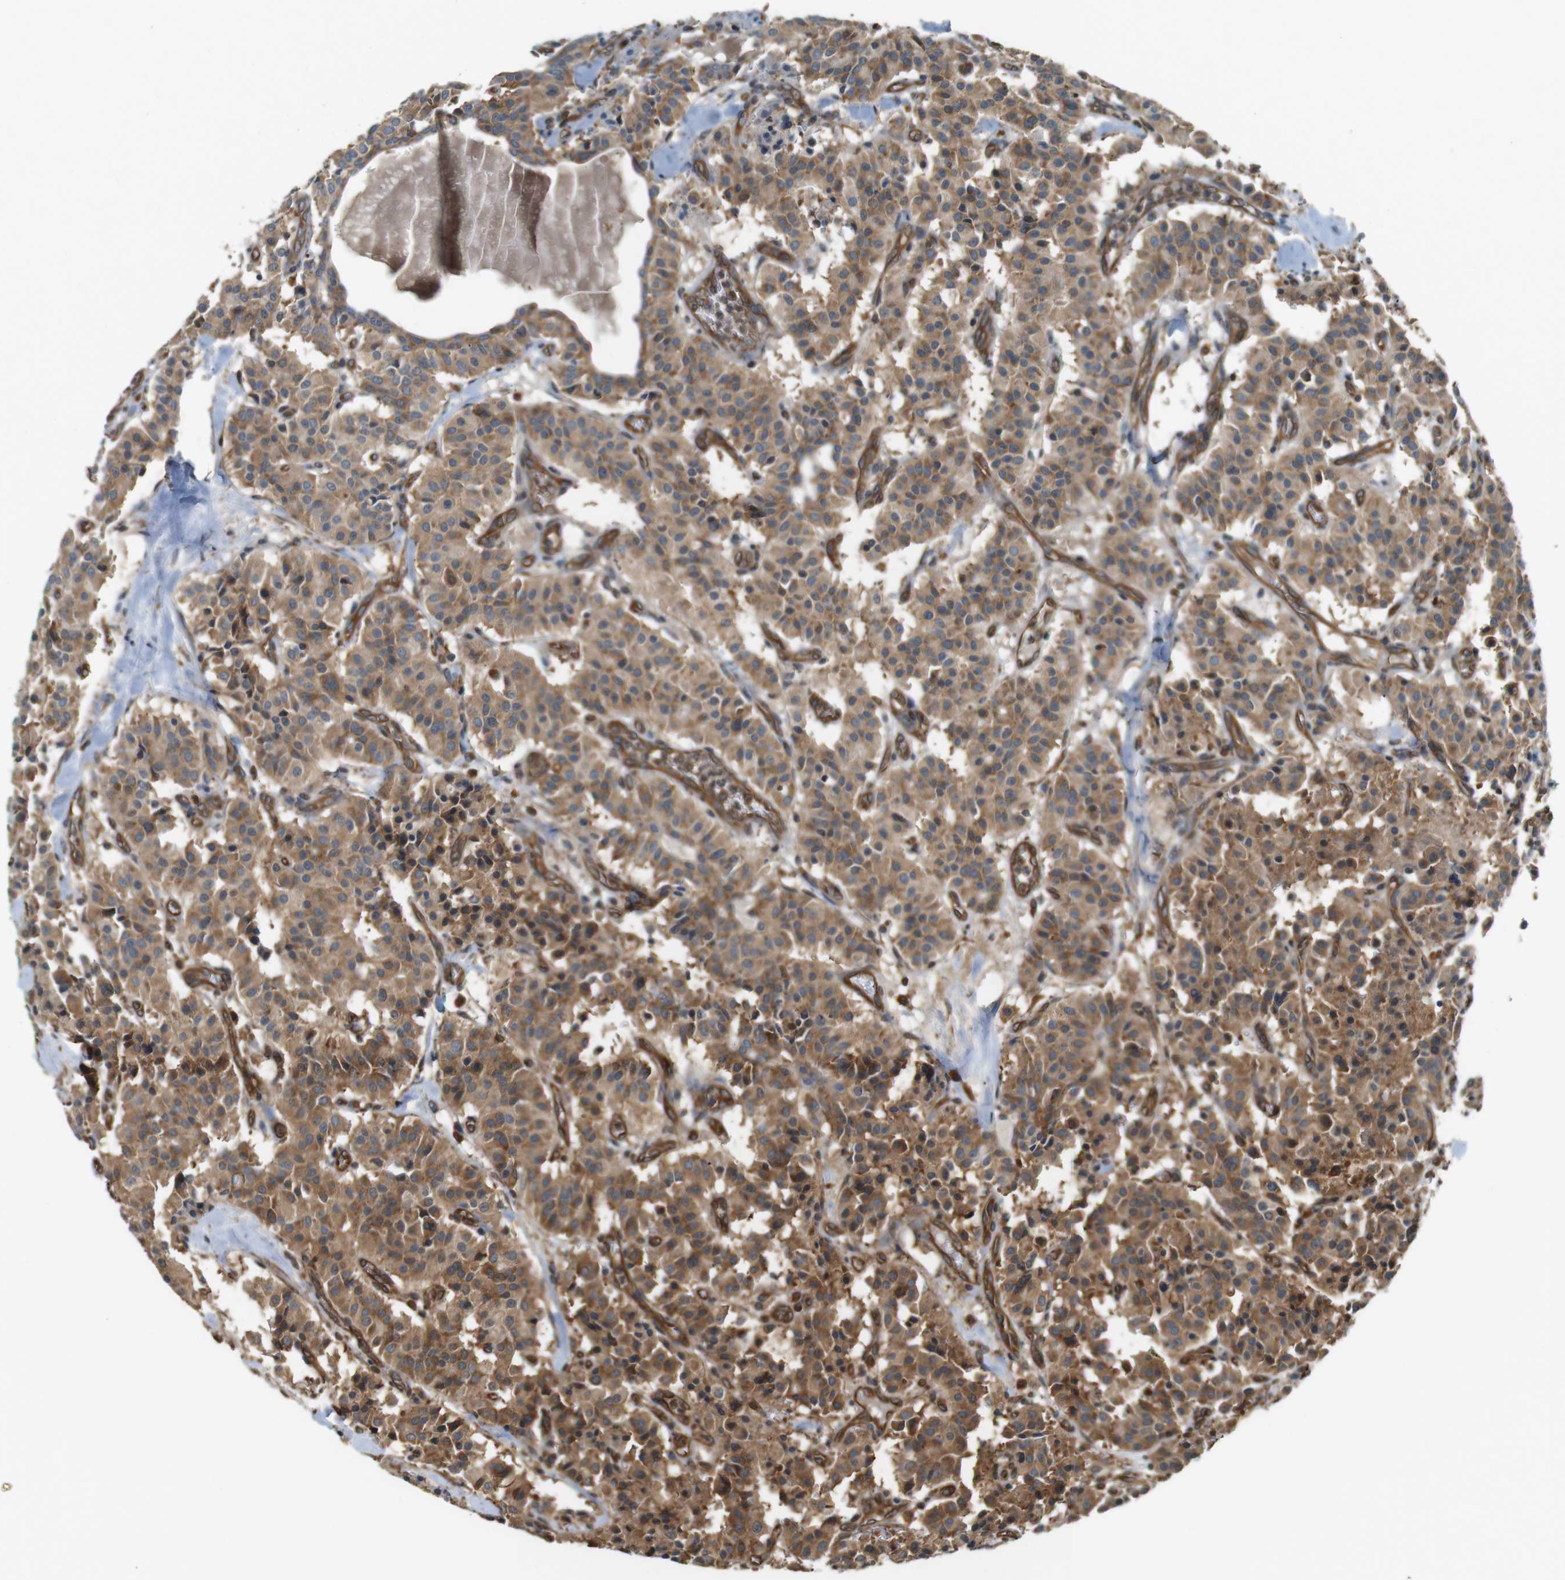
{"staining": {"intensity": "moderate", "quantity": ">75%", "location": "cytoplasmic/membranous"}, "tissue": "carcinoid", "cell_type": "Tumor cells", "image_type": "cancer", "snomed": [{"axis": "morphology", "description": "Carcinoid, malignant, NOS"}, {"axis": "topography", "description": "Lung"}], "caption": "Protein expression analysis of carcinoid (malignant) displays moderate cytoplasmic/membranous expression in approximately >75% of tumor cells.", "gene": "PA2G4", "patient": {"sex": "male", "age": 30}}